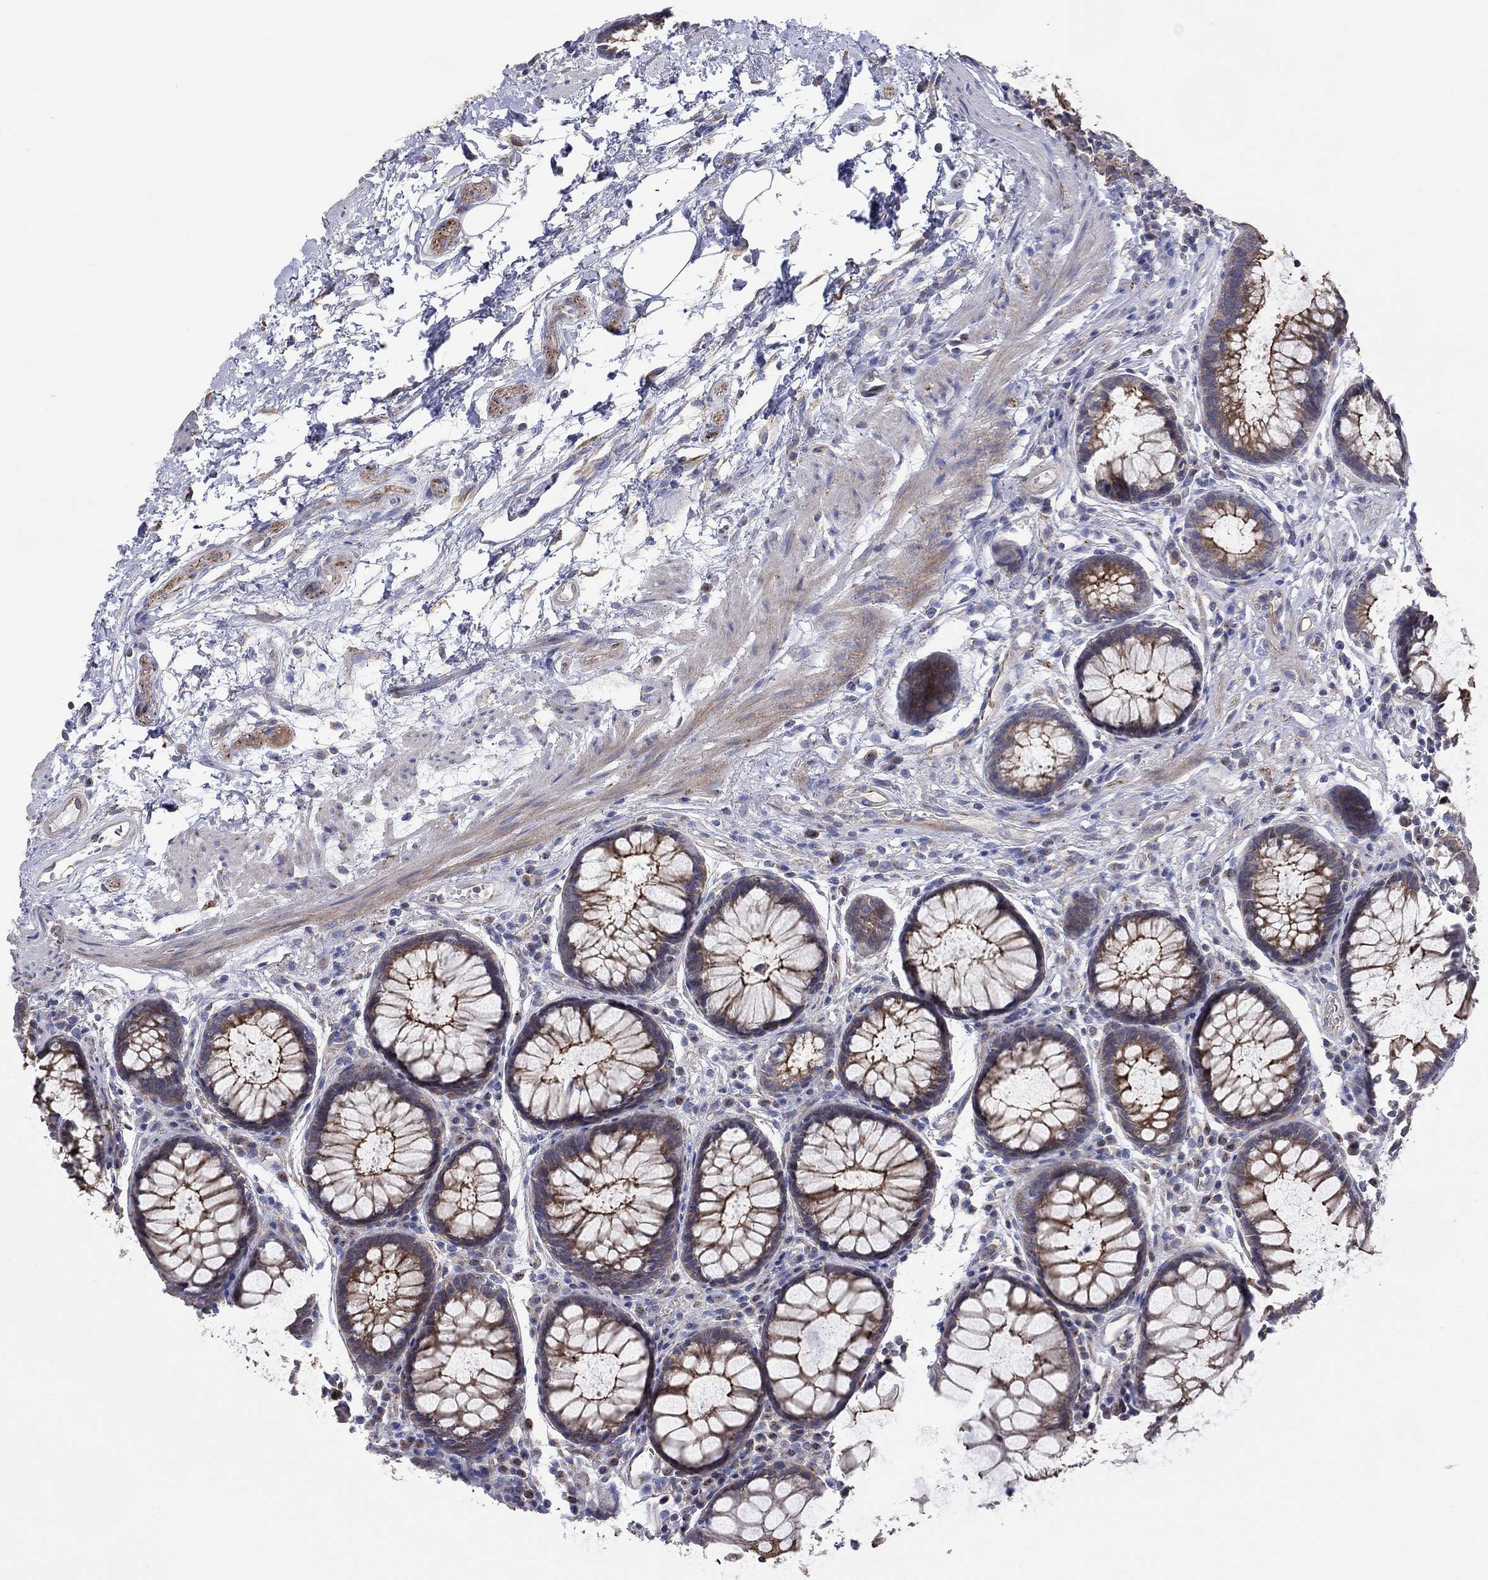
{"staining": {"intensity": "strong", "quantity": "<25%", "location": "cytoplasmic/membranous"}, "tissue": "rectum", "cell_type": "Glandular cells", "image_type": "normal", "snomed": [{"axis": "morphology", "description": "Normal tissue, NOS"}, {"axis": "topography", "description": "Rectum"}], "caption": "Glandular cells show medium levels of strong cytoplasmic/membranous staining in about <25% of cells in unremarkable rectum.", "gene": "TPRN", "patient": {"sex": "female", "age": 68}}